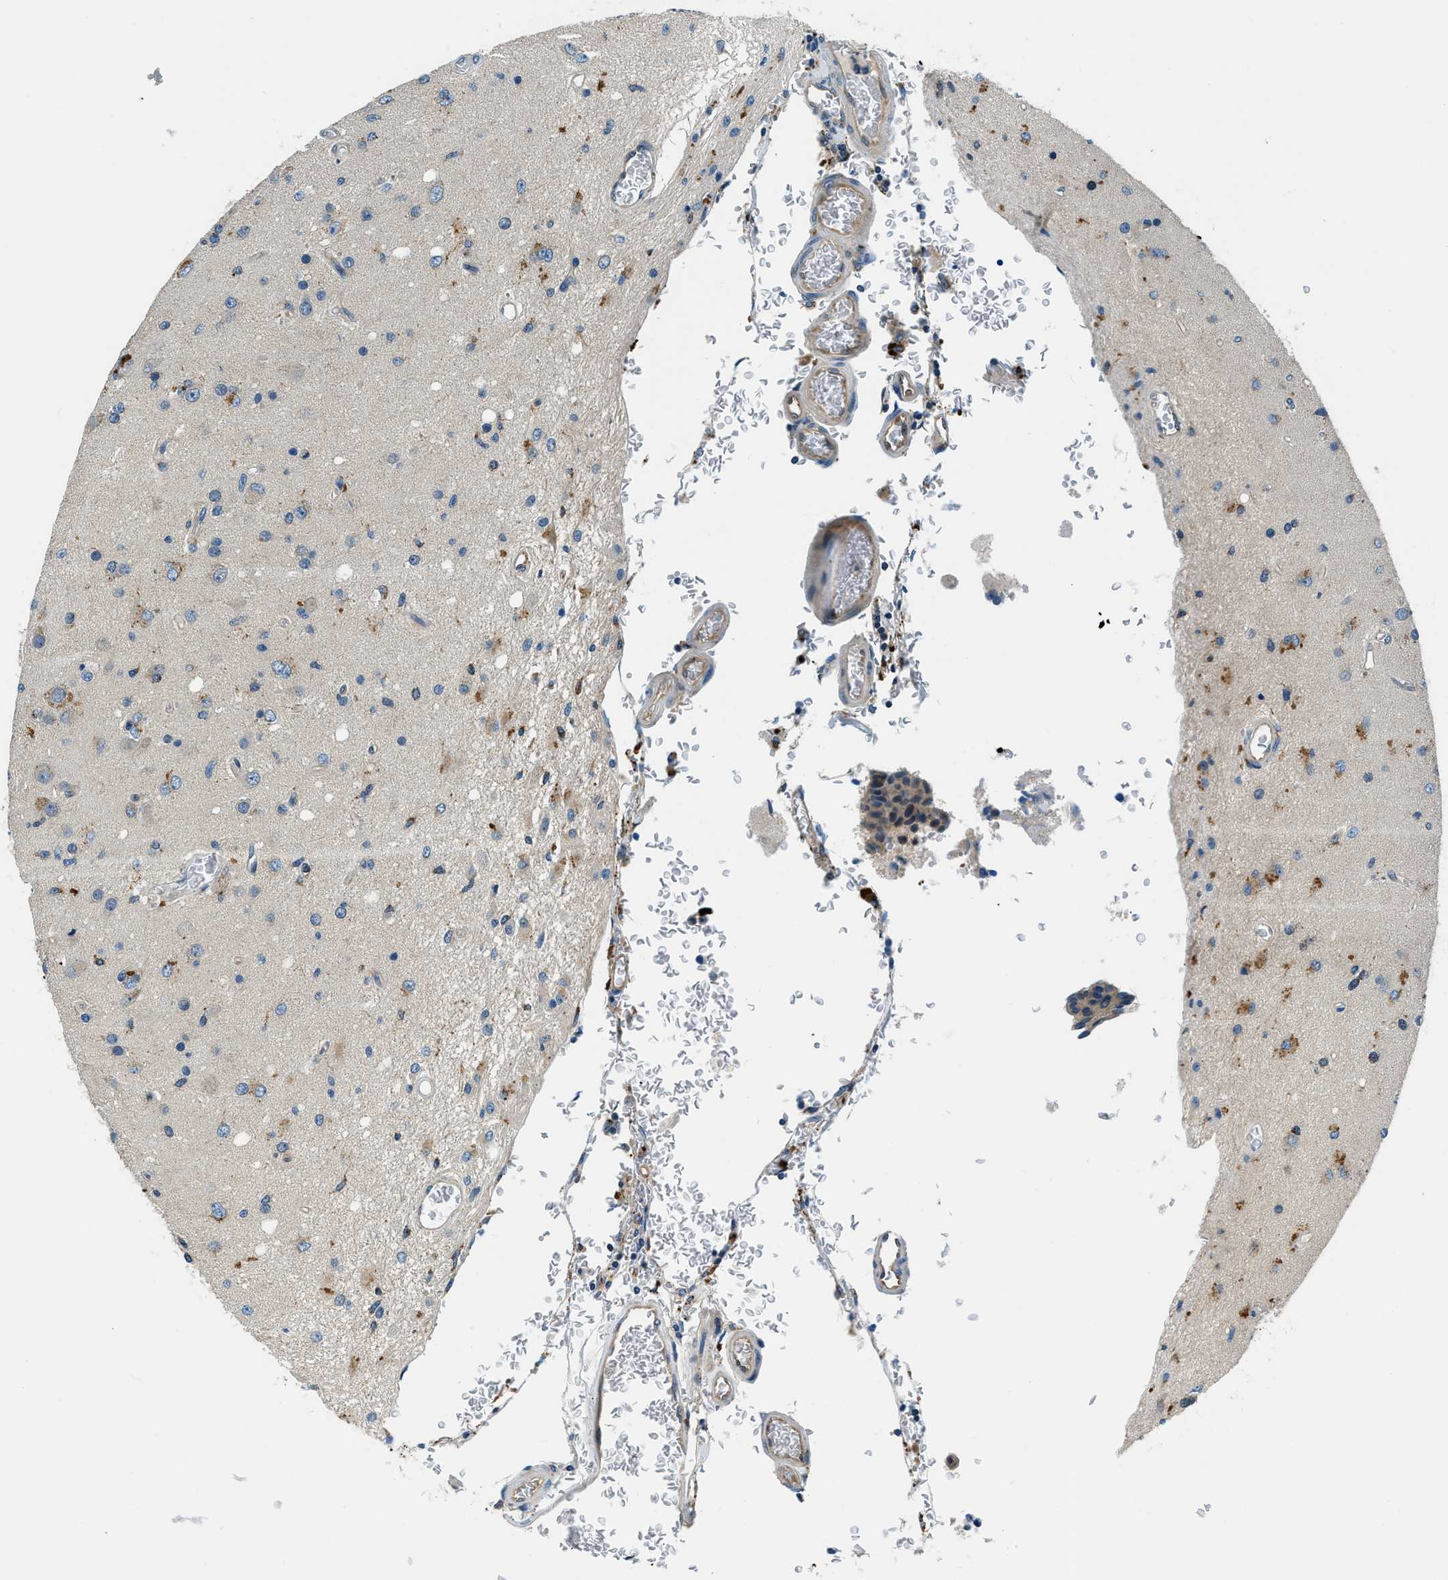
{"staining": {"intensity": "moderate", "quantity": "<25%", "location": "cytoplasmic/membranous"}, "tissue": "glioma", "cell_type": "Tumor cells", "image_type": "cancer", "snomed": [{"axis": "morphology", "description": "Normal tissue, NOS"}, {"axis": "morphology", "description": "Glioma, malignant, High grade"}, {"axis": "topography", "description": "Cerebral cortex"}], "caption": "Glioma stained with a brown dye demonstrates moderate cytoplasmic/membranous positive expression in approximately <25% of tumor cells.", "gene": "SLC19A2", "patient": {"sex": "male", "age": 77}}